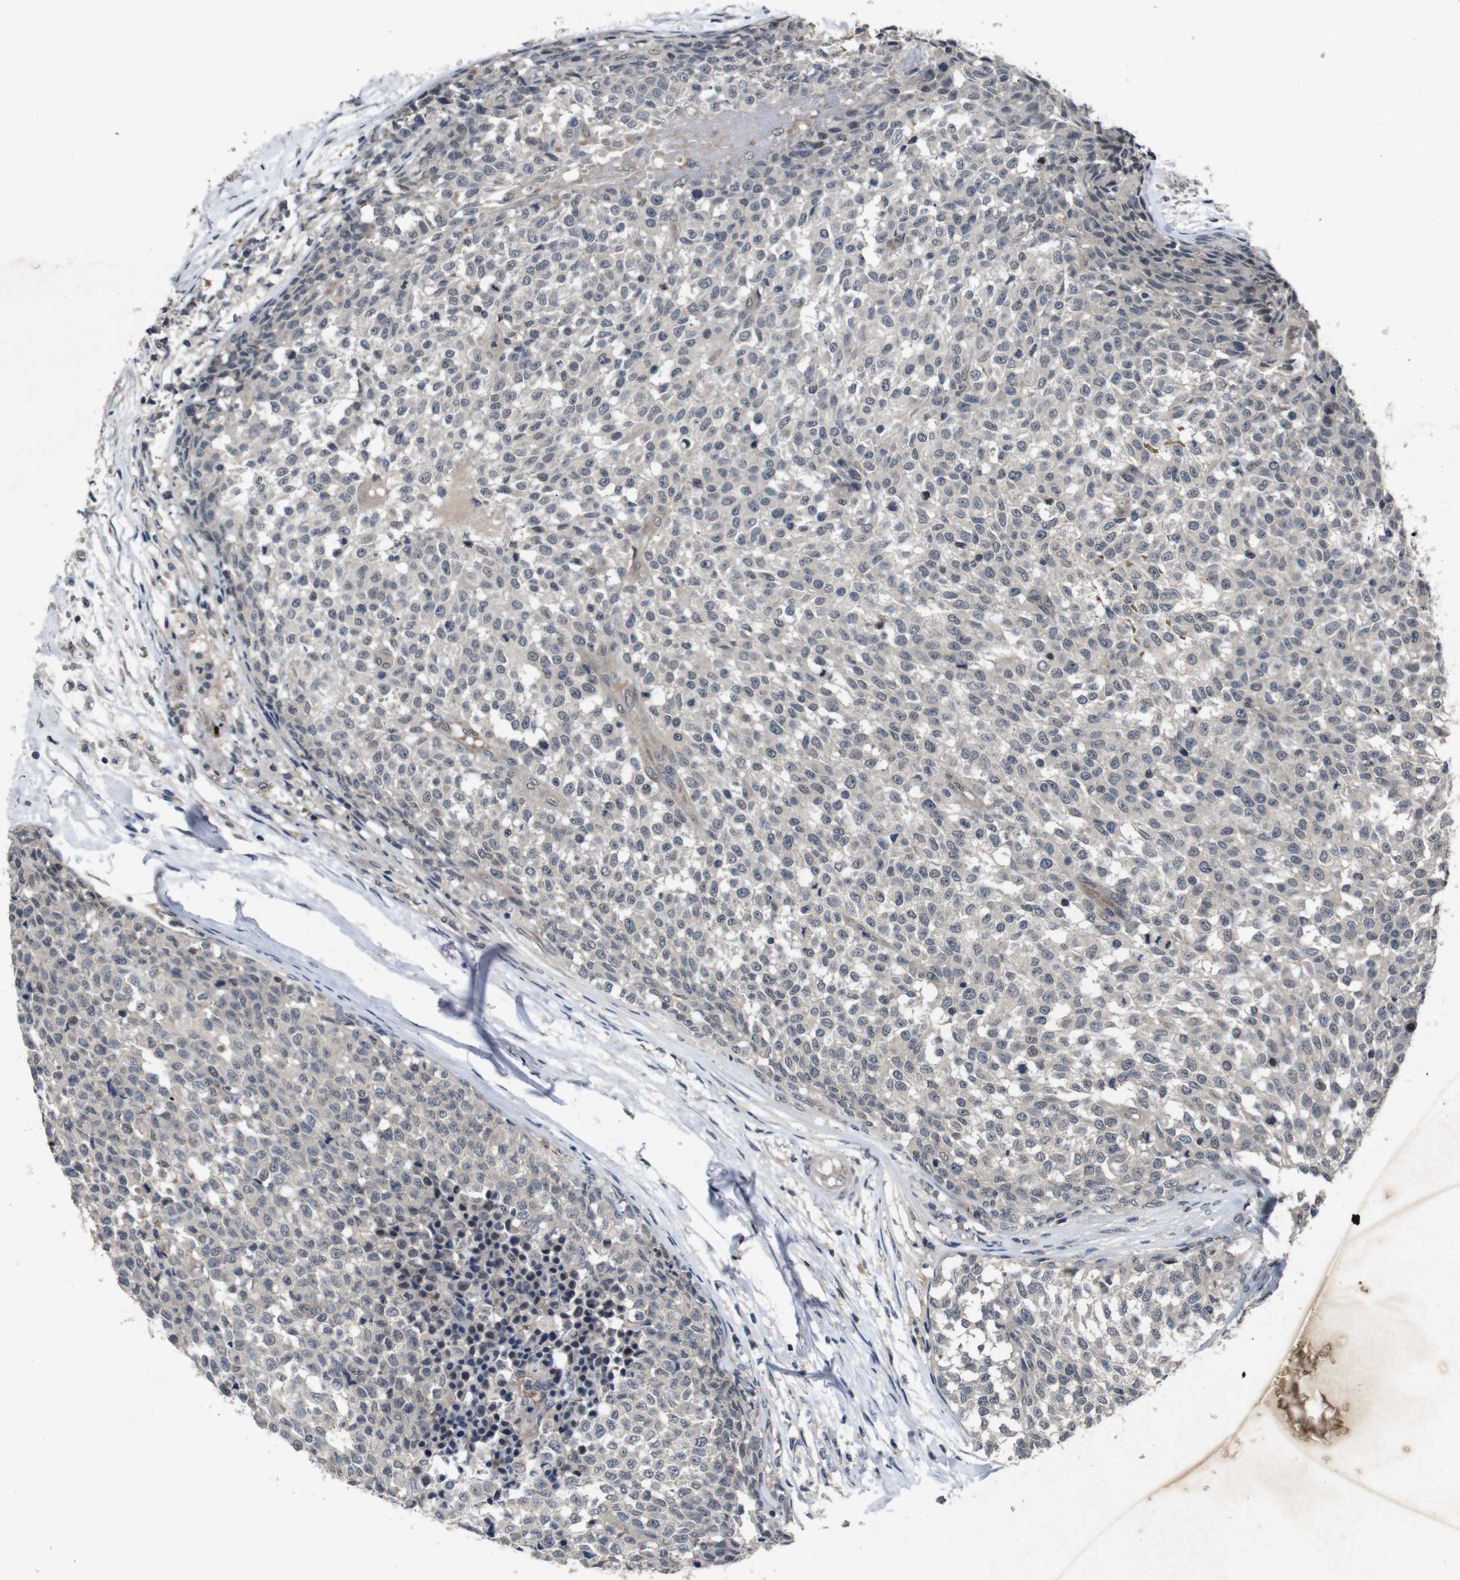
{"staining": {"intensity": "weak", "quantity": "<25%", "location": "cytoplasmic/membranous"}, "tissue": "testis cancer", "cell_type": "Tumor cells", "image_type": "cancer", "snomed": [{"axis": "morphology", "description": "Seminoma, NOS"}, {"axis": "topography", "description": "Testis"}], "caption": "The histopathology image reveals no staining of tumor cells in testis seminoma. (Brightfield microscopy of DAB immunohistochemistry at high magnification).", "gene": "AKT3", "patient": {"sex": "male", "age": 59}}